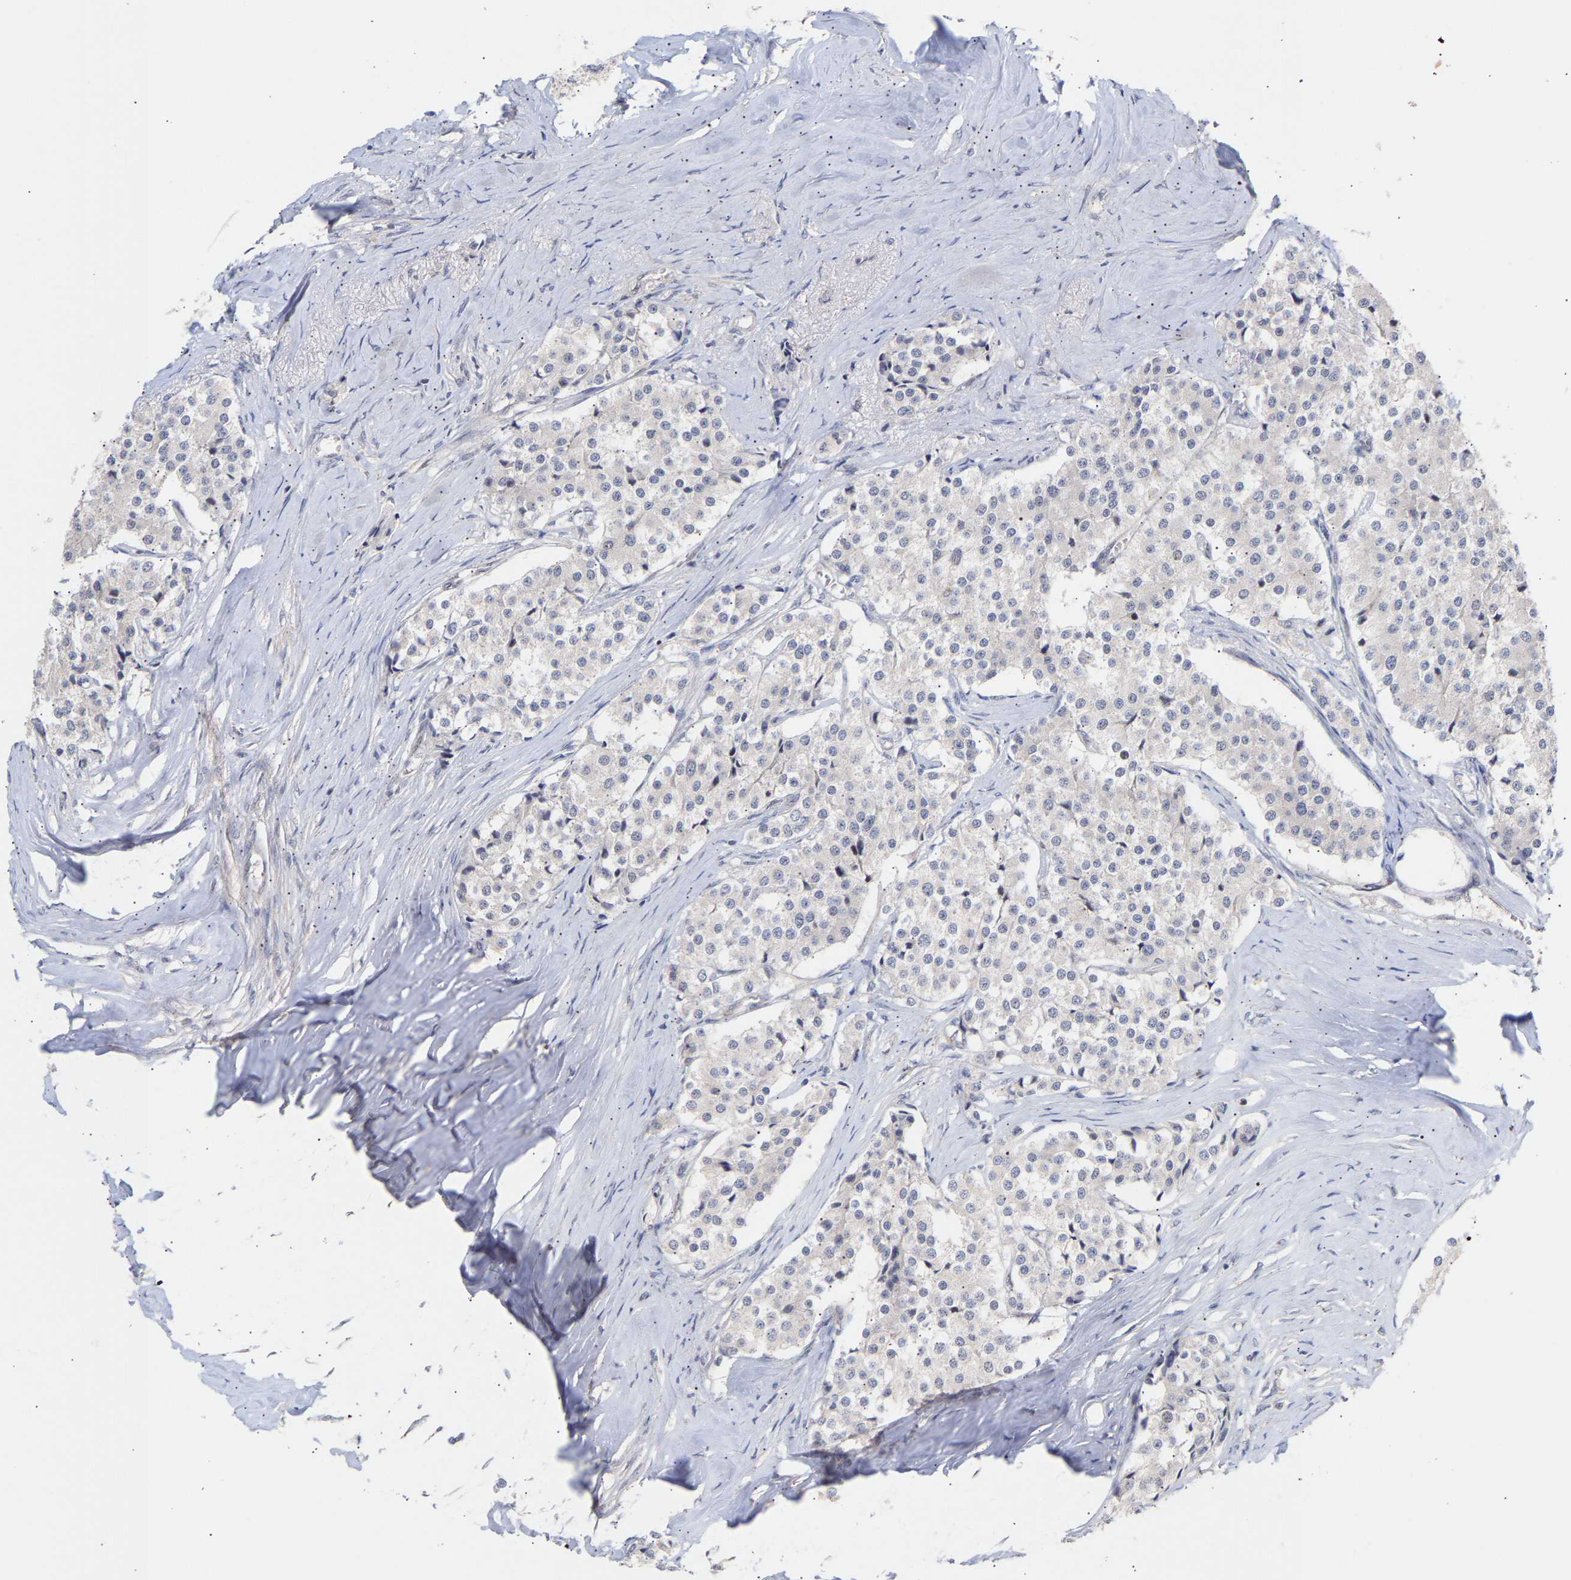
{"staining": {"intensity": "negative", "quantity": "none", "location": "none"}, "tissue": "carcinoid", "cell_type": "Tumor cells", "image_type": "cancer", "snomed": [{"axis": "morphology", "description": "Carcinoid, malignant, NOS"}, {"axis": "topography", "description": "Colon"}], "caption": "Immunohistochemistry (IHC) micrograph of human carcinoid (malignant) stained for a protein (brown), which demonstrates no staining in tumor cells.", "gene": "PDLIM5", "patient": {"sex": "female", "age": 52}}